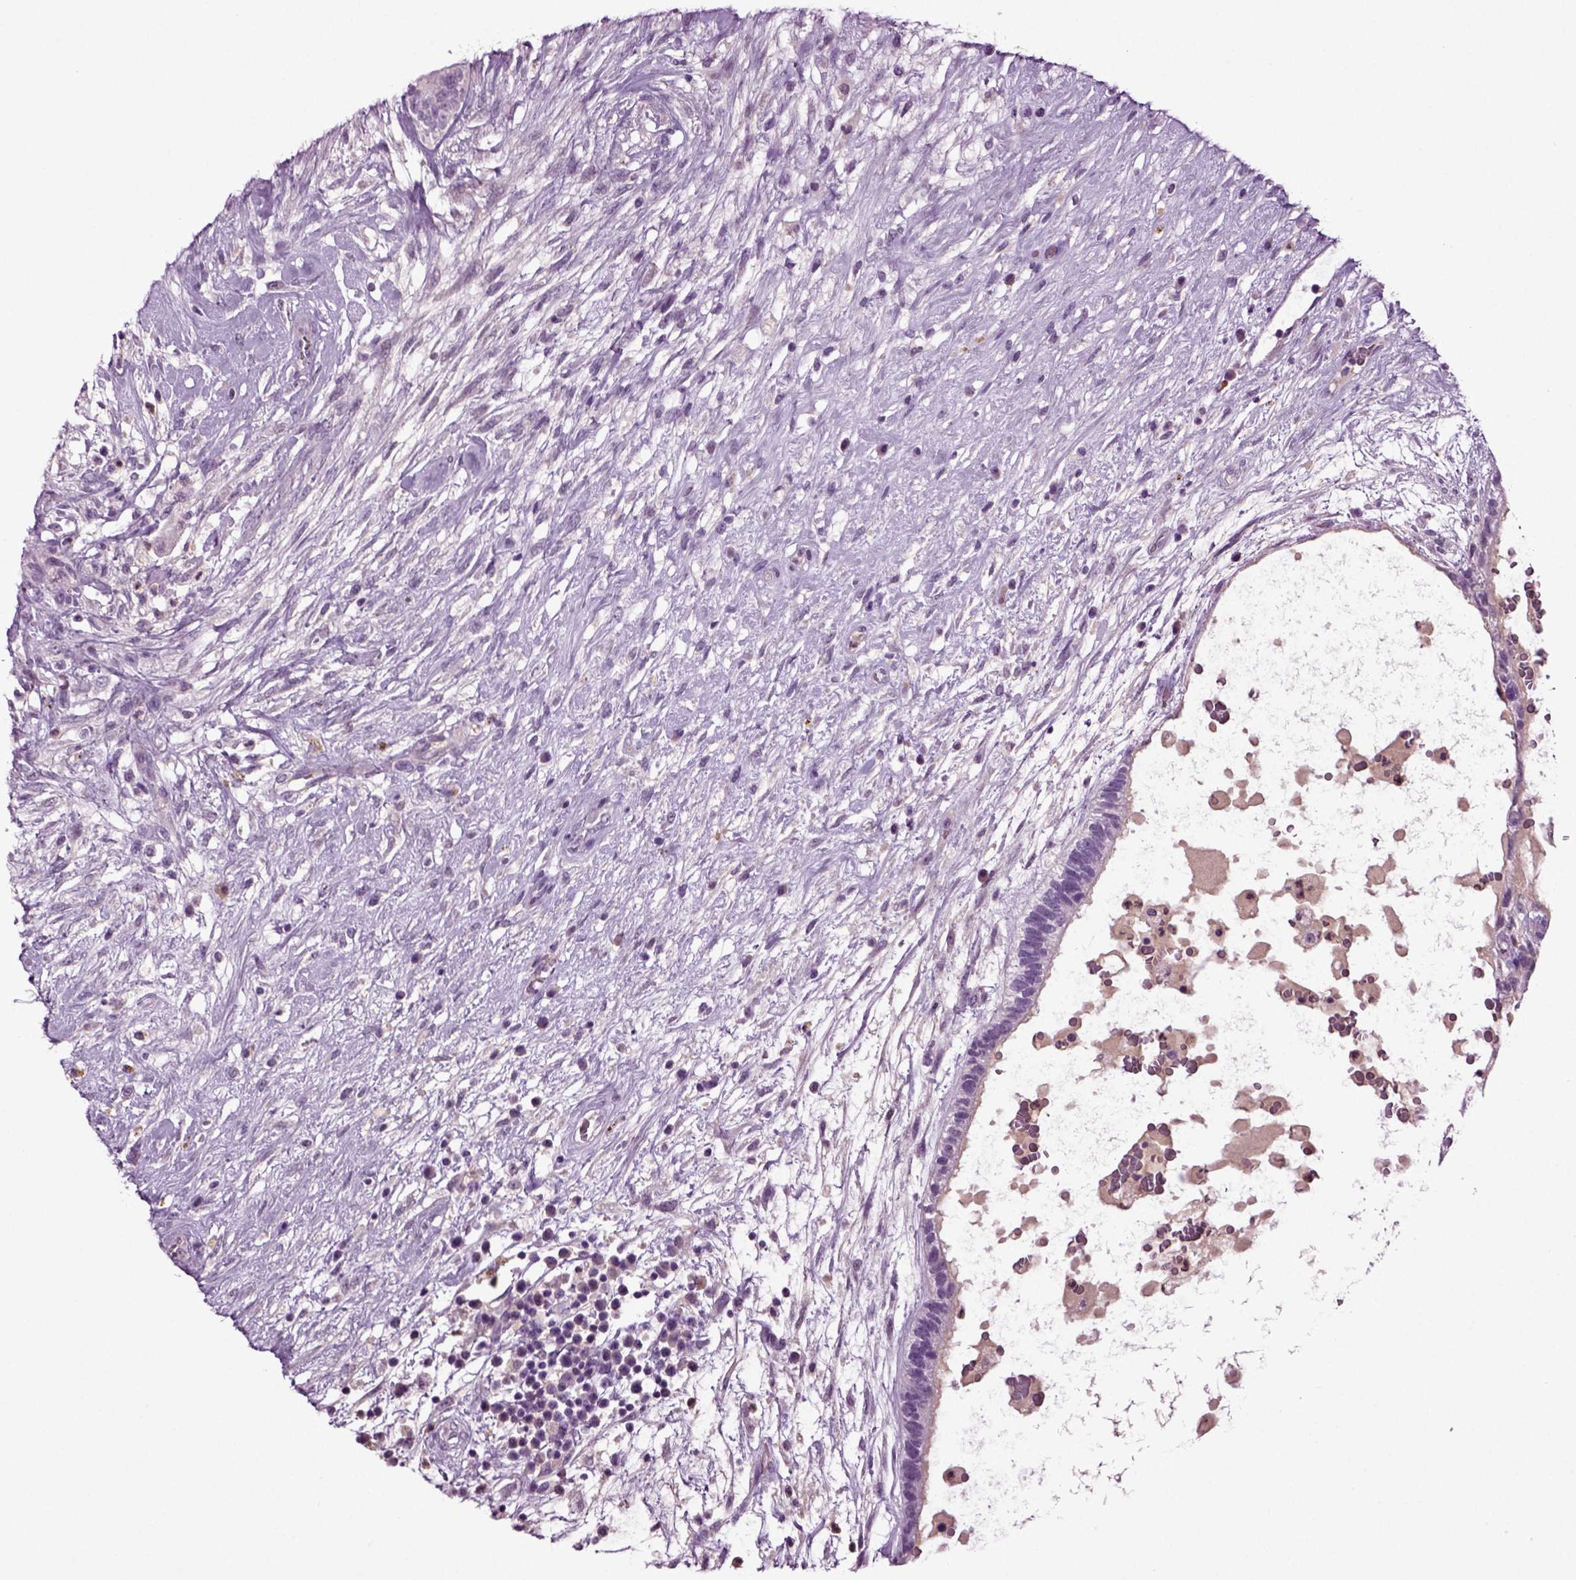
{"staining": {"intensity": "negative", "quantity": "none", "location": "none"}, "tissue": "testis cancer", "cell_type": "Tumor cells", "image_type": "cancer", "snomed": [{"axis": "morphology", "description": "Normal tissue, NOS"}, {"axis": "morphology", "description": "Carcinoma, Embryonal, NOS"}, {"axis": "topography", "description": "Testis"}], "caption": "The immunohistochemistry (IHC) photomicrograph has no significant positivity in tumor cells of testis cancer (embryonal carcinoma) tissue.", "gene": "FGF11", "patient": {"sex": "male", "age": 32}}